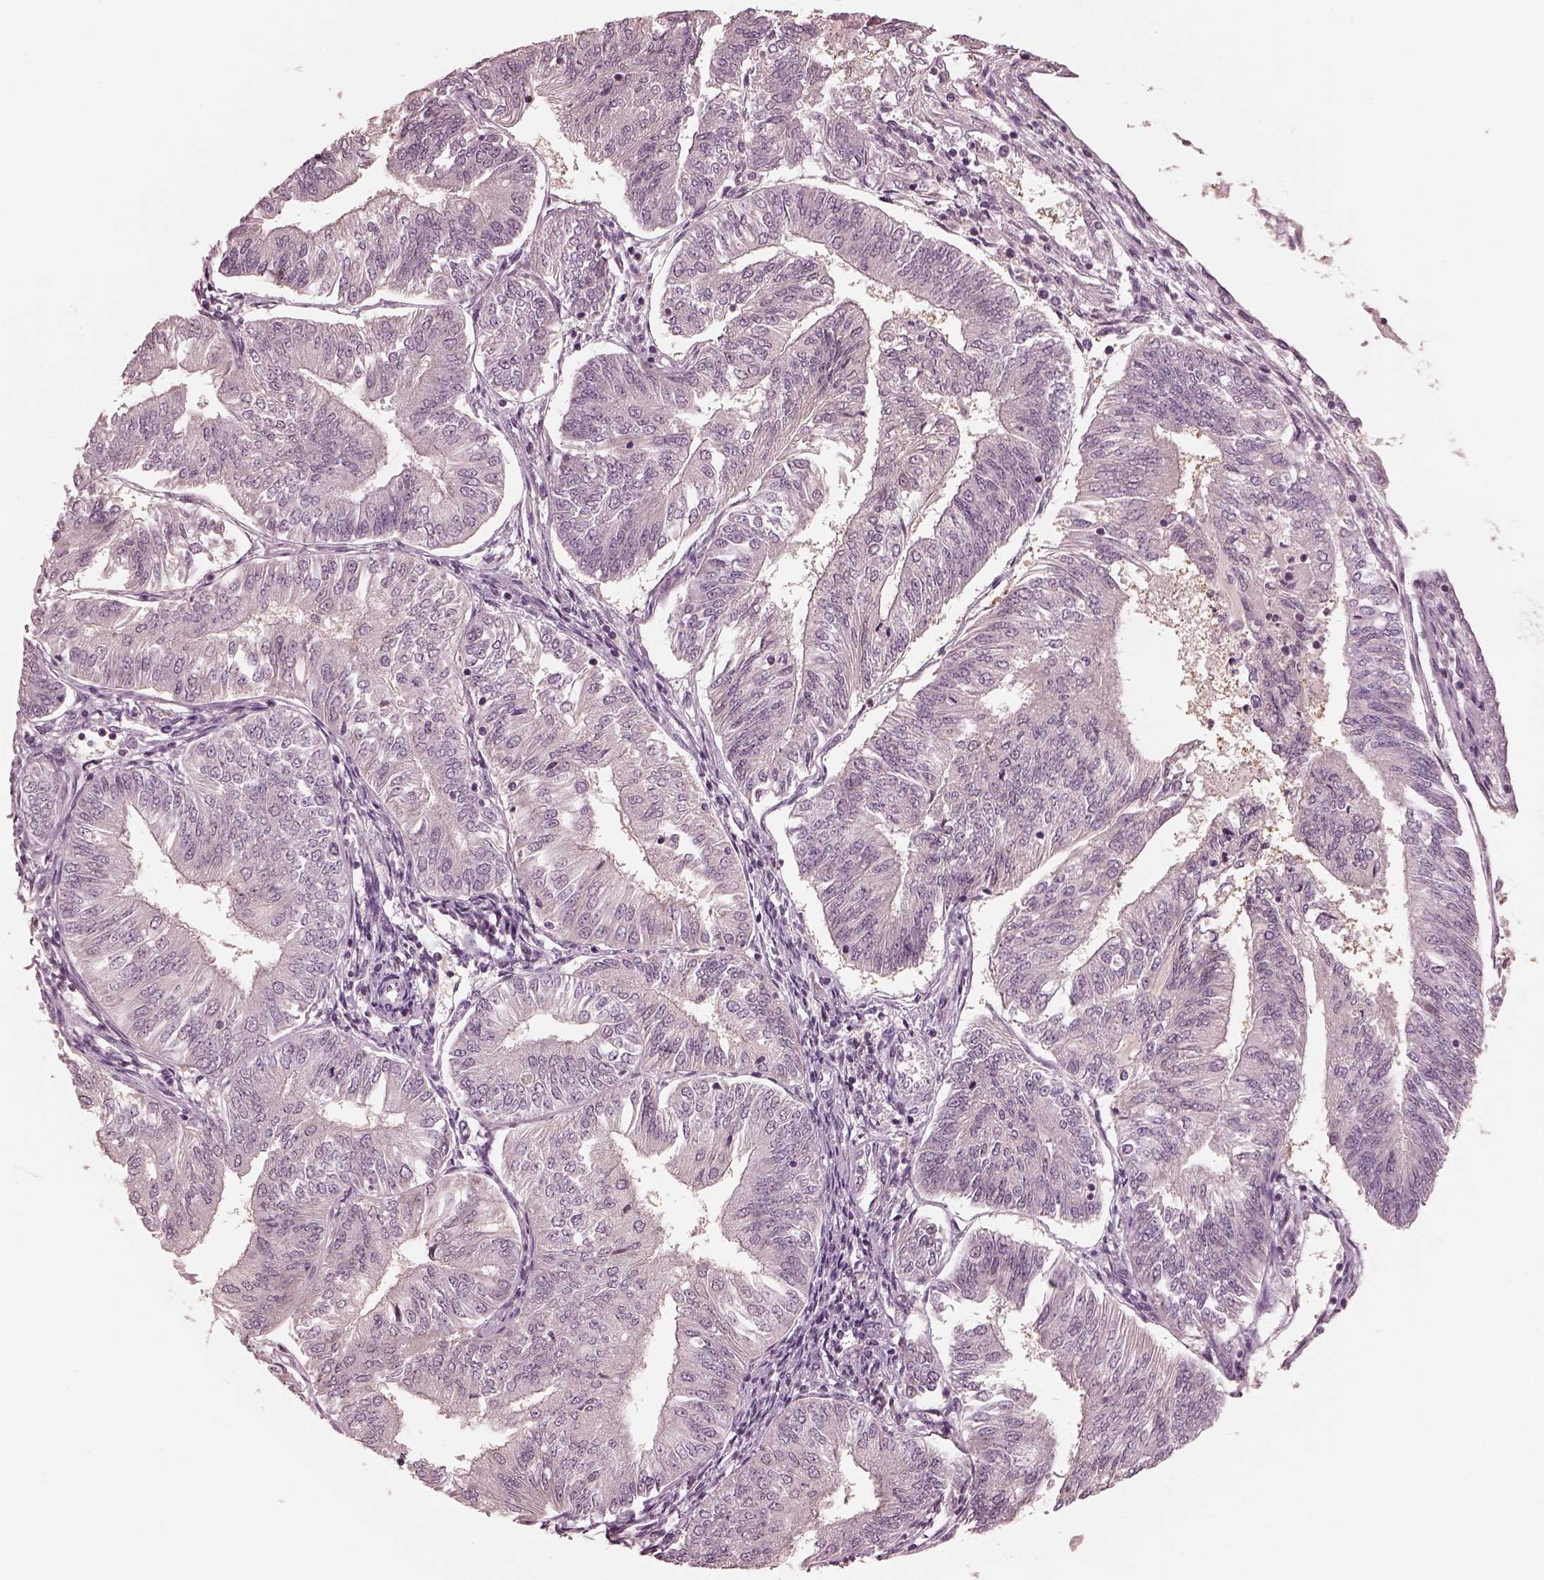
{"staining": {"intensity": "negative", "quantity": "none", "location": "none"}, "tissue": "endometrial cancer", "cell_type": "Tumor cells", "image_type": "cancer", "snomed": [{"axis": "morphology", "description": "Adenocarcinoma, NOS"}, {"axis": "topography", "description": "Endometrium"}], "caption": "Photomicrograph shows no significant protein expression in tumor cells of endometrial cancer. Nuclei are stained in blue.", "gene": "IQCG", "patient": {"sex": "female", "age": 58}}